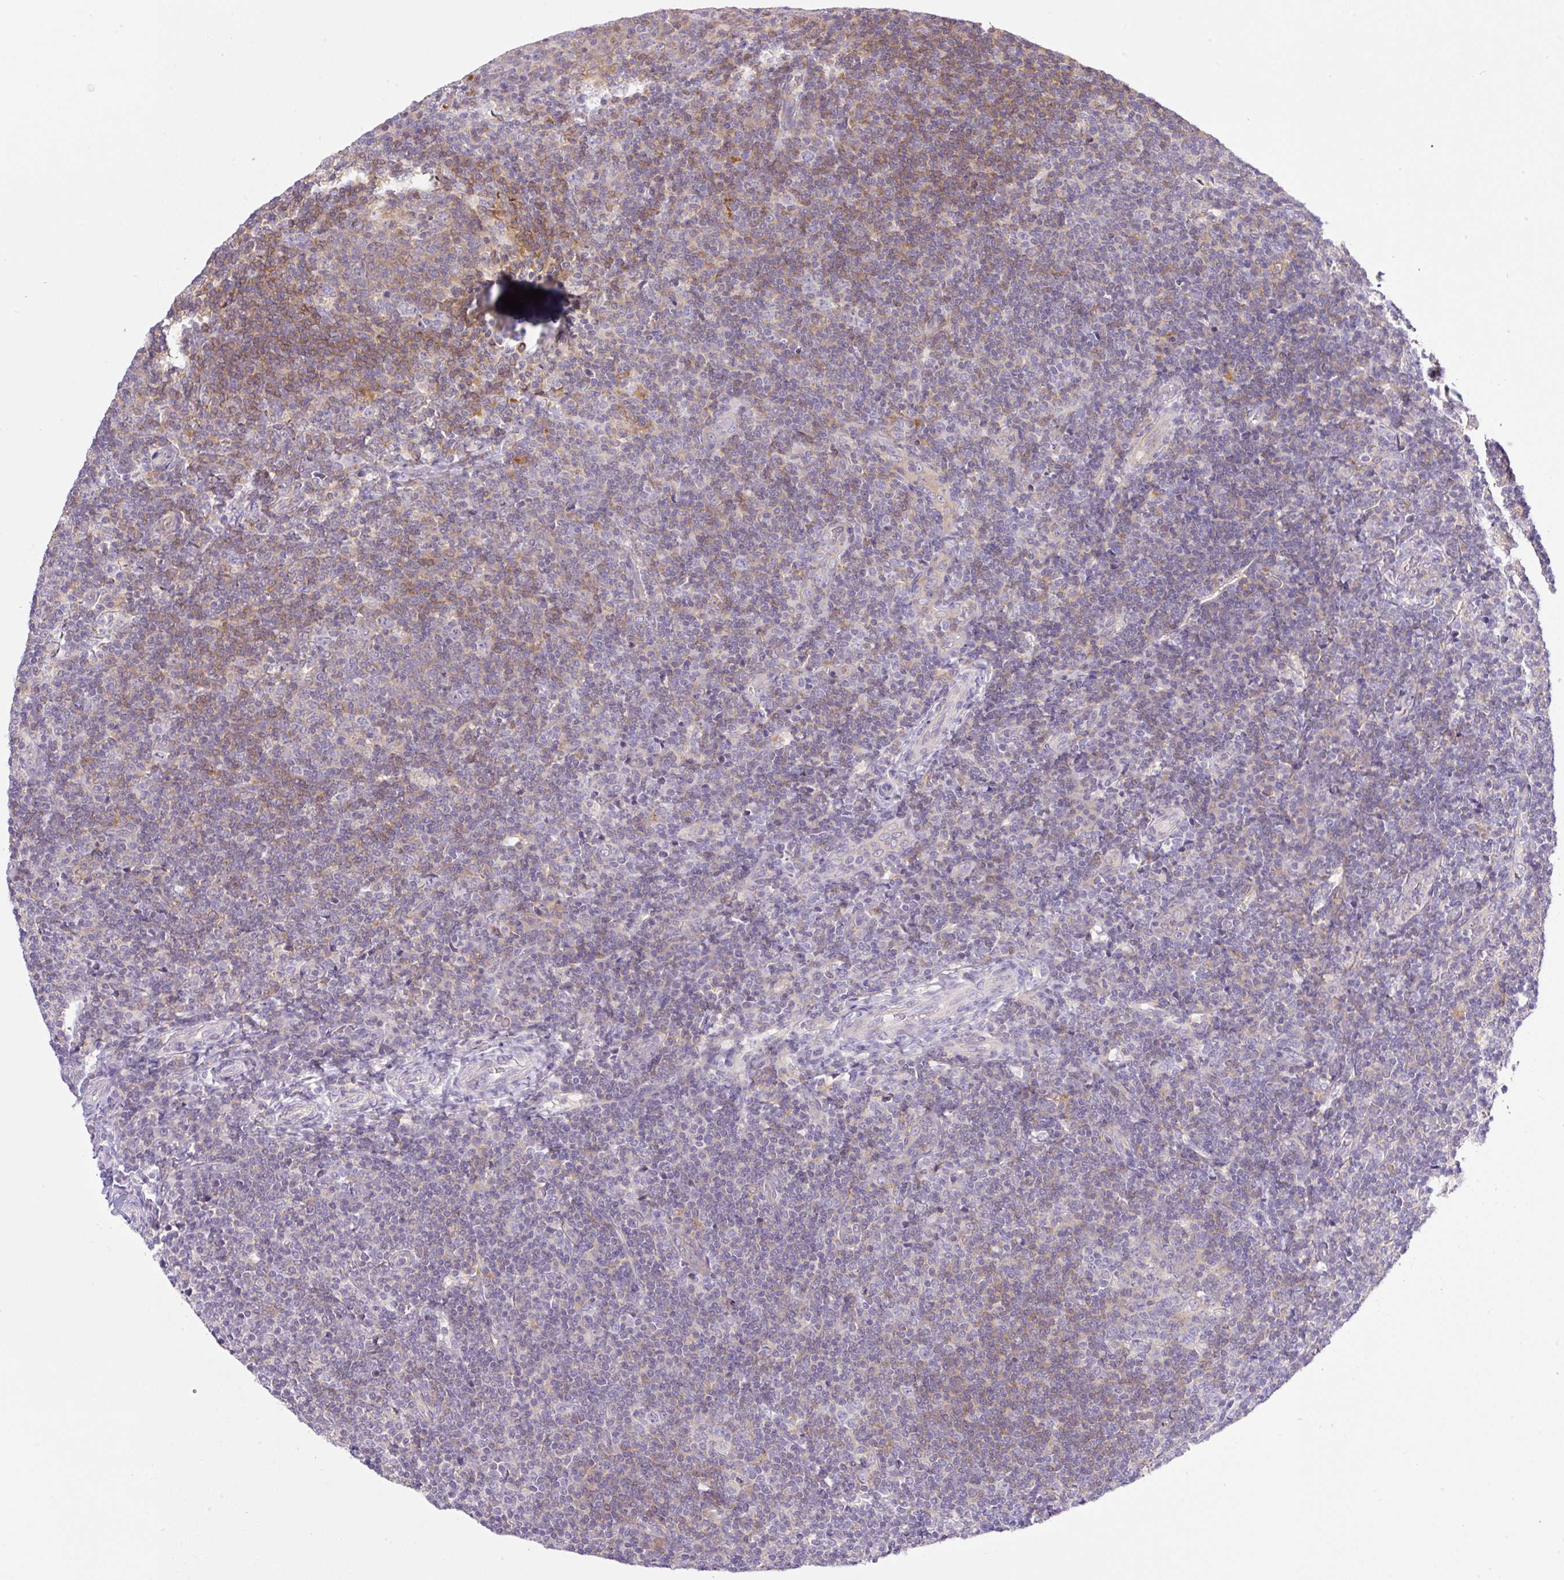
{"staining": {"intensity": "weak", "quantity": "25%-75%", "location": "cytoplasmic/membranous"}, "tissue": "tonsil", "cell_type": "Germinal center cells", "image_type": "normal", "snomed": [{"axis": "morphology", "description": "Normal tissue, NOS"}, {"axis": "topography", "description": "Tonsil"}], "caption": "A high-resolution photomicrograph shows immunohistochemistry staining of normal tonsil, which shows weak cytoplasmic/membranous staining in about 25%-75% of germinal center cells.", "gene": "CAMK2A", "patient": {"sex": "female", "age": 10}}